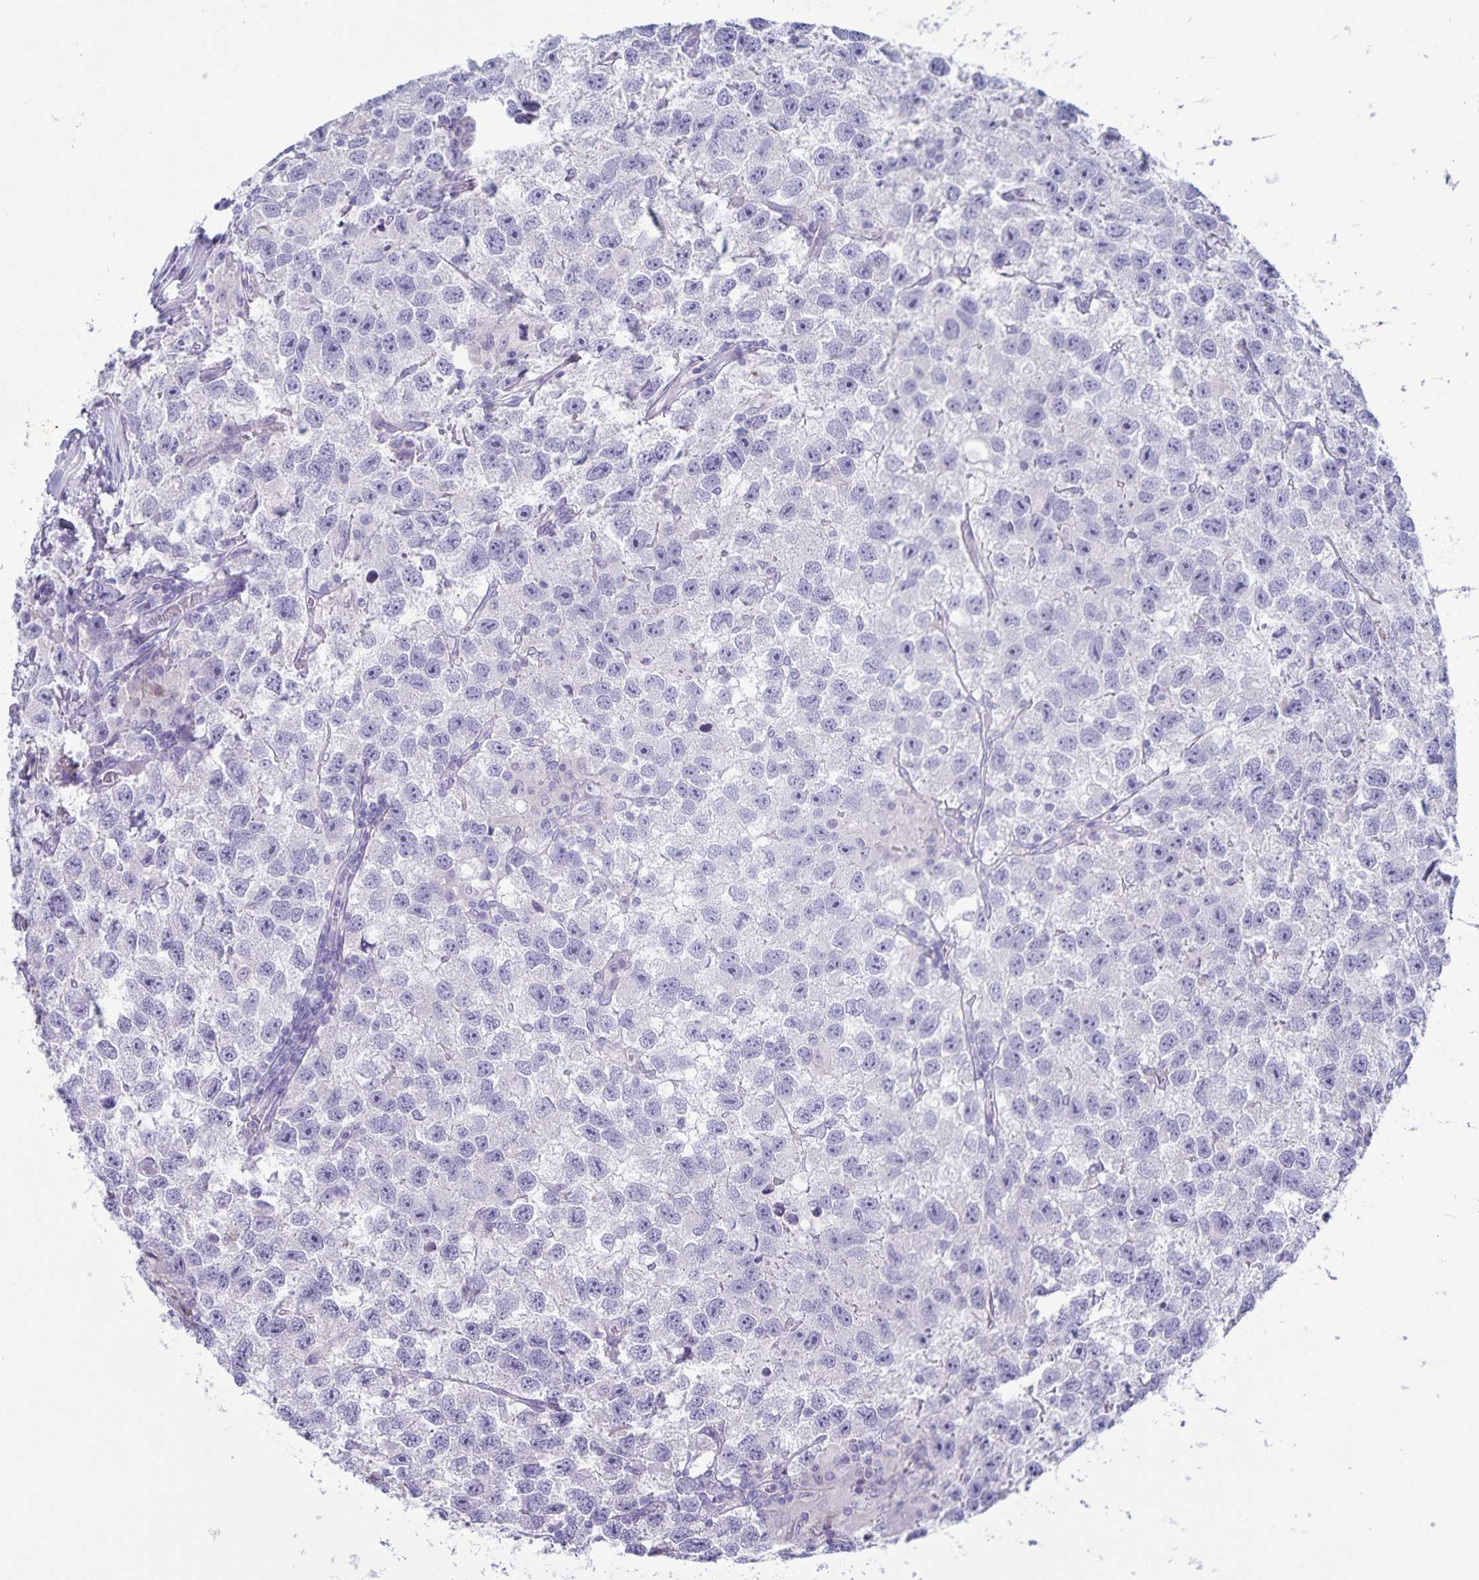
{"staining": {"intensity": "negative", "quantity": "none", "location": "none"}, "tissue": "testis cancer", "cell_type": "Tumor cells", "image_type": "cancer", "snomed": [{"axis": "morphology", "description": "Seminoma, NOS"}, {"axis": "topography", "description": "Testis"}], "caption": "The immunohistochemistry image has no significant expression in tumor cells of seminoma (testis) tissue.", "gene": "IBTK", "patient": {"sex": "male", "age": 26}}